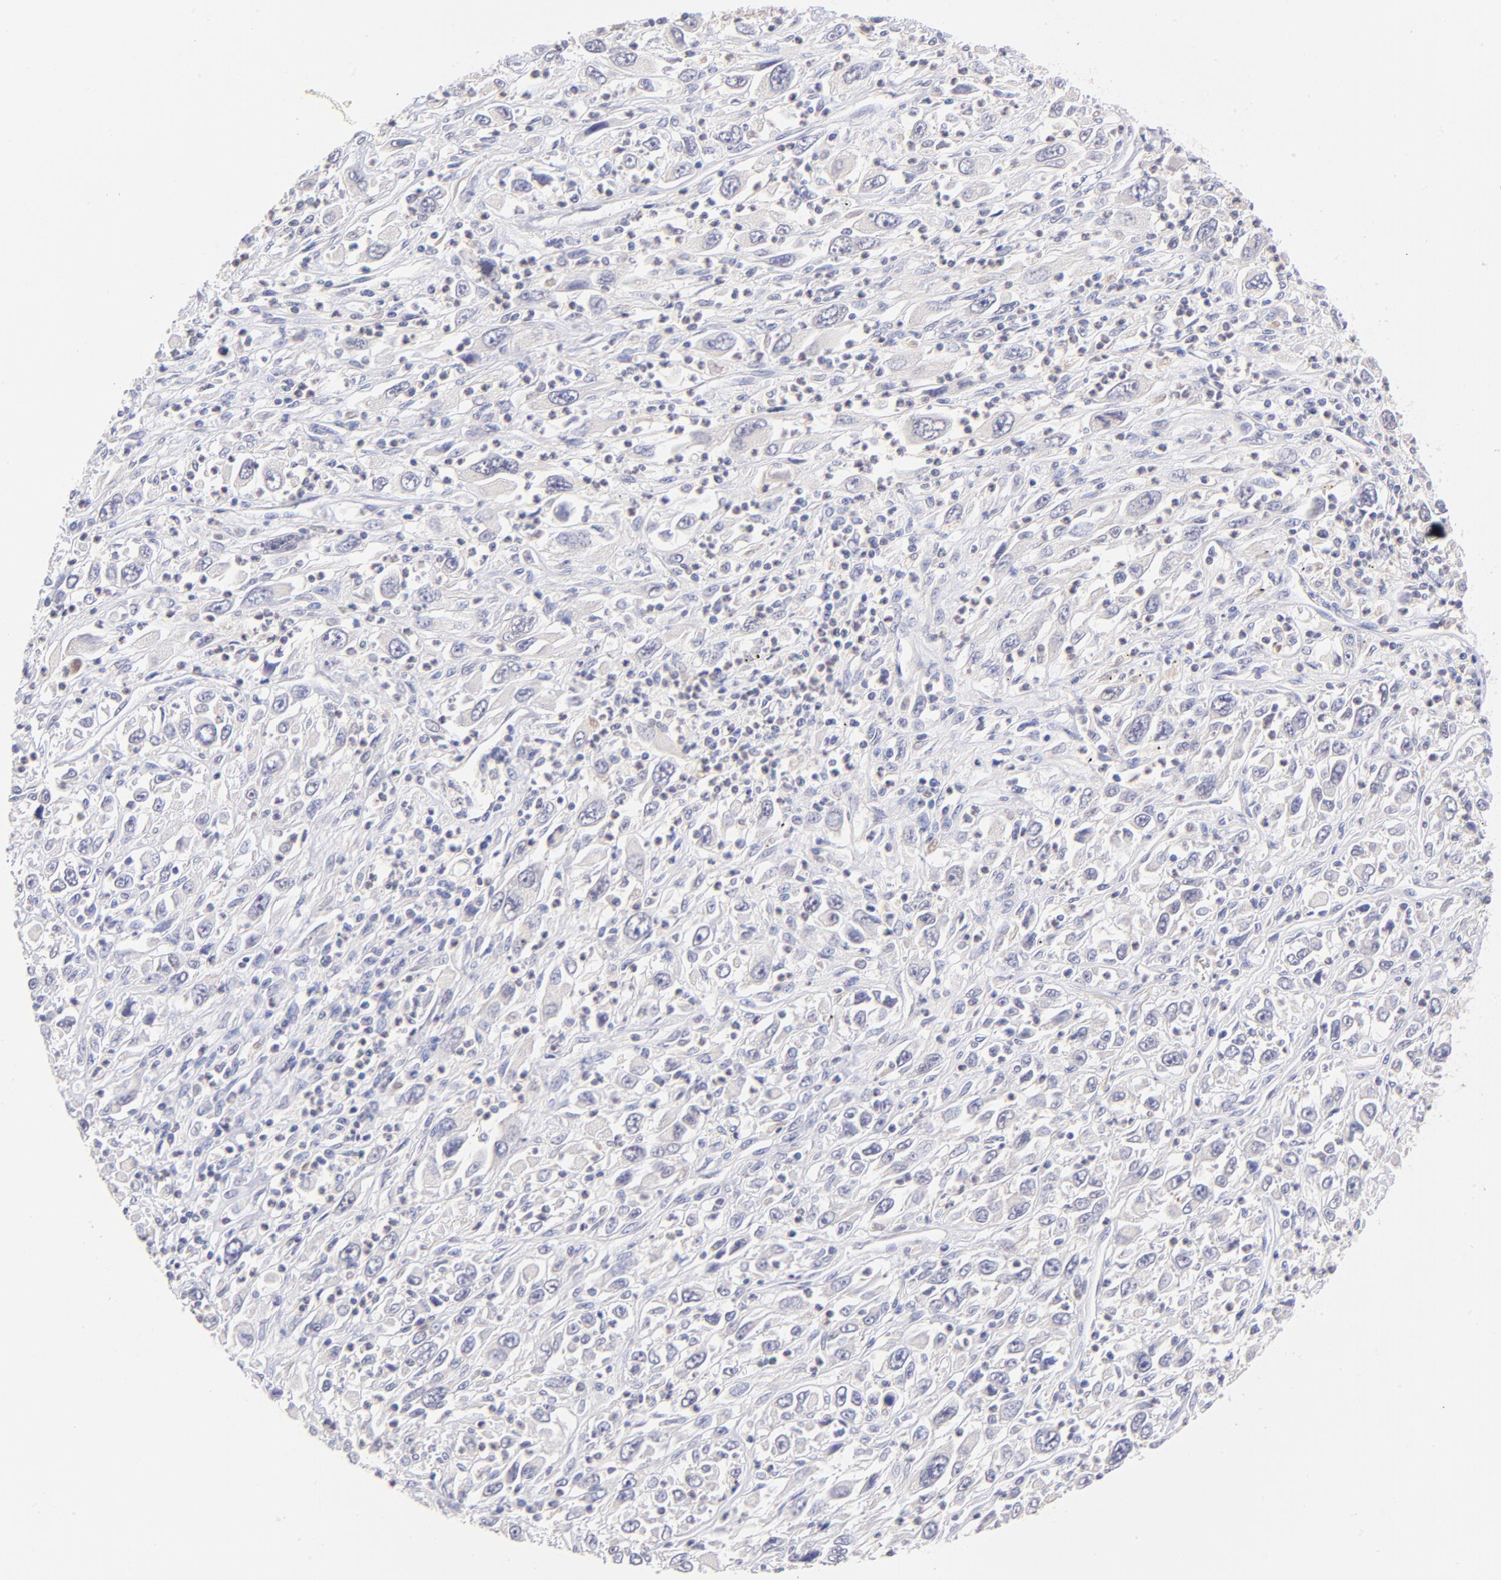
{"staining": {"intensity": "negative", "quantity": "none", "location": "none"}, "tissue": "melanoma", "cell_type": "Tumor cells", "image_type": "cancer", "snomed": [{"axis": "morphology", "description": "Malignant melanoma, Metastatic site"}, {"axis": "topography", "description": "Skin"}], "caption": "A photomicrograph of melanoma stained for a protein reveals no brown staining in tumor cells.", "gene": "RPL11", "patient": {"sex": "female", "age": 56}}